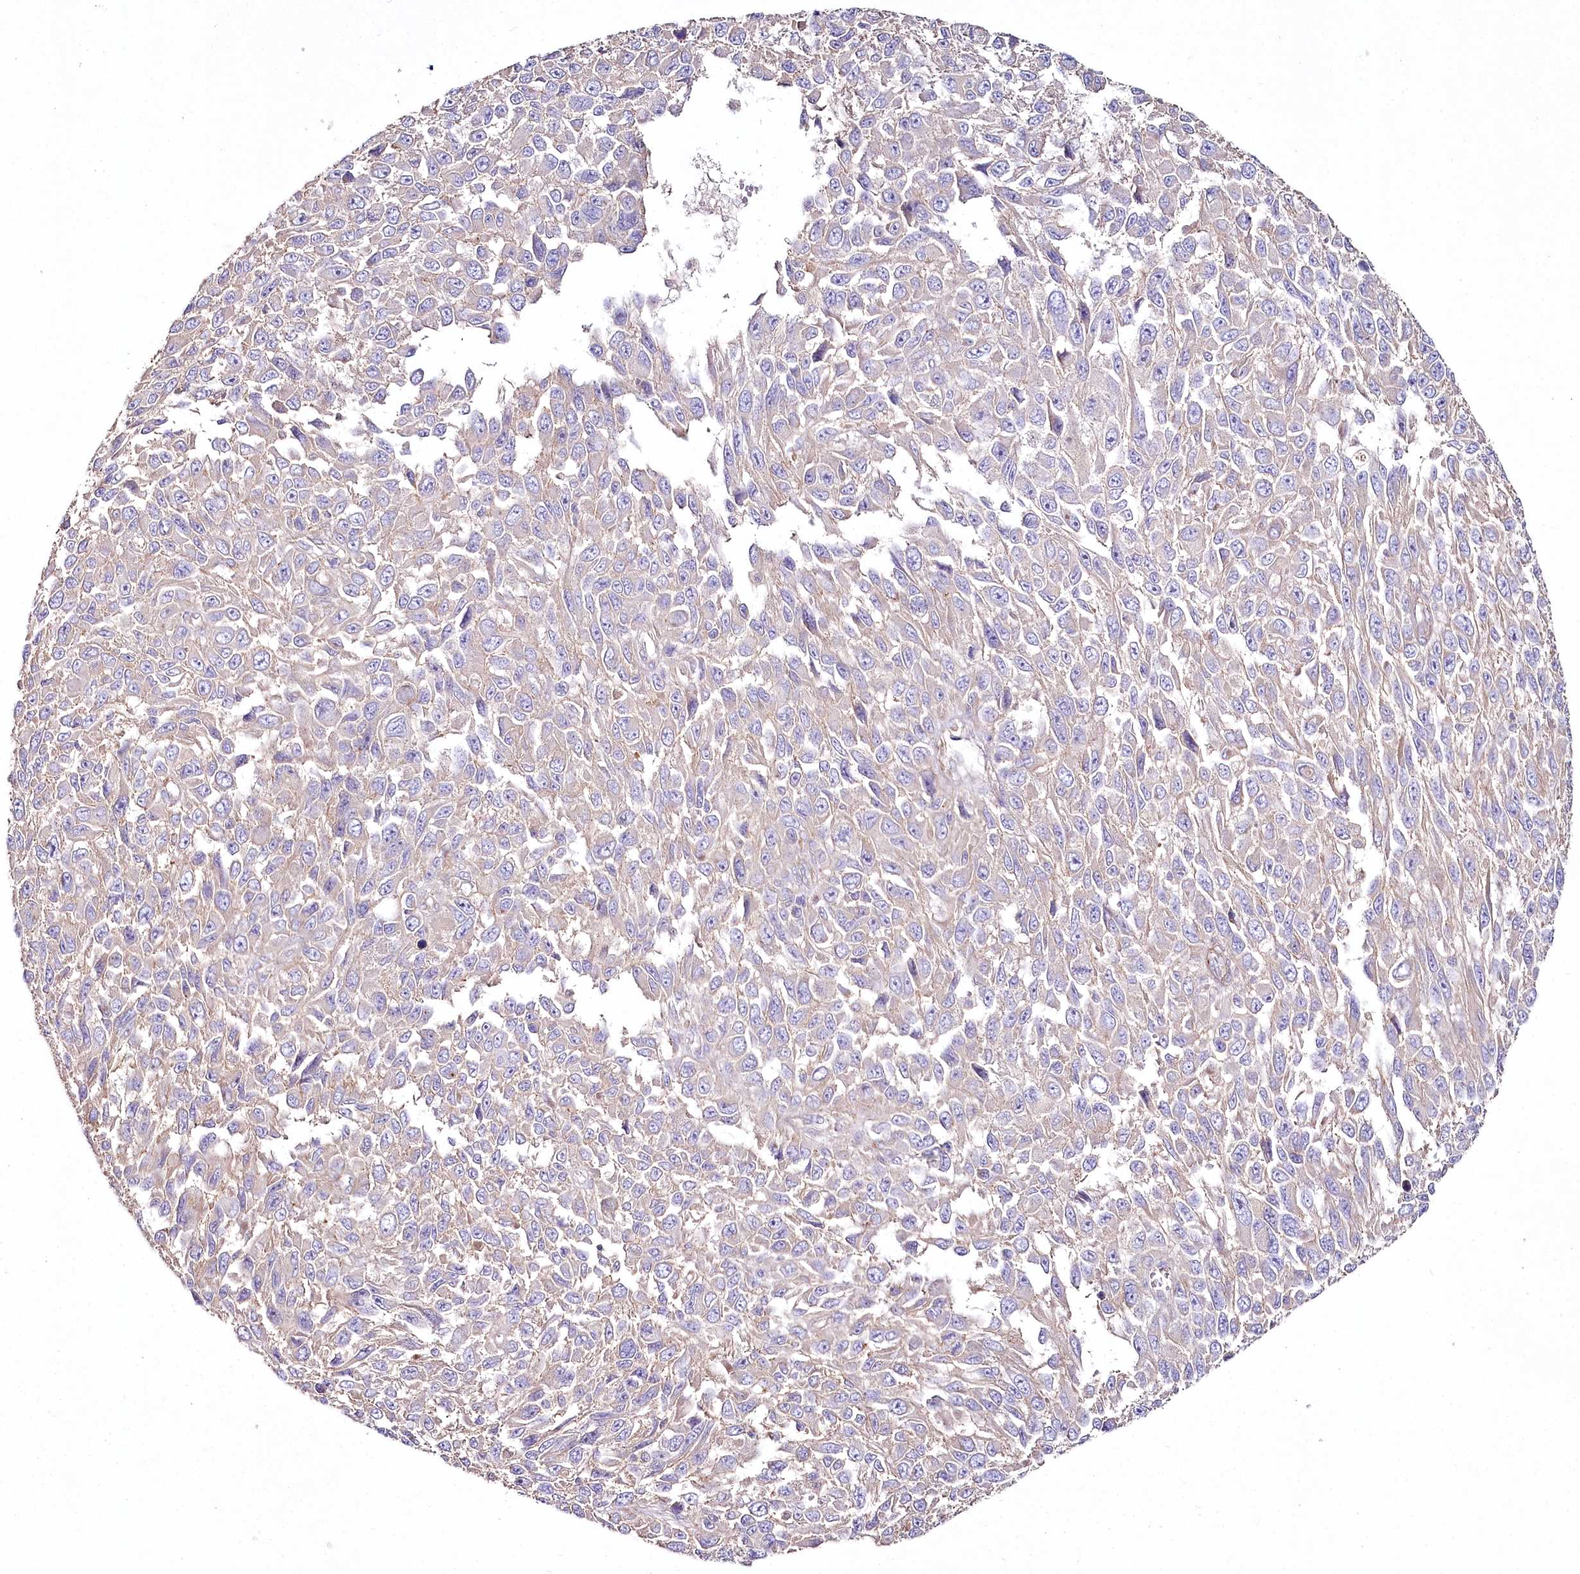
{"staining": {"intensity": "weak", "quantity": "25%-75%", "location": "cytoplasmic/membranous"}, "tissue": "melanoma", "cell_type": "Tumor cells", "image_type": "cancer", "snomed": [{"axis": "morphology", "description": "Normal tissue, NOS"}, {"axis": "morphology", "description": "Malignant melanoma, NOS"}, {"axis": "topography", "description": "Skin"}], "caption": "Immunohistochemistry (IHC) (DAB (3,3'-diaminobenzidine)) staining of melanoma reveals weak cytoplasmic/membranous protein staining in approximately 25%-75% of tumor cells.", "gene": "SUMF1", "patient": {"sex": "female", "age": 96}}